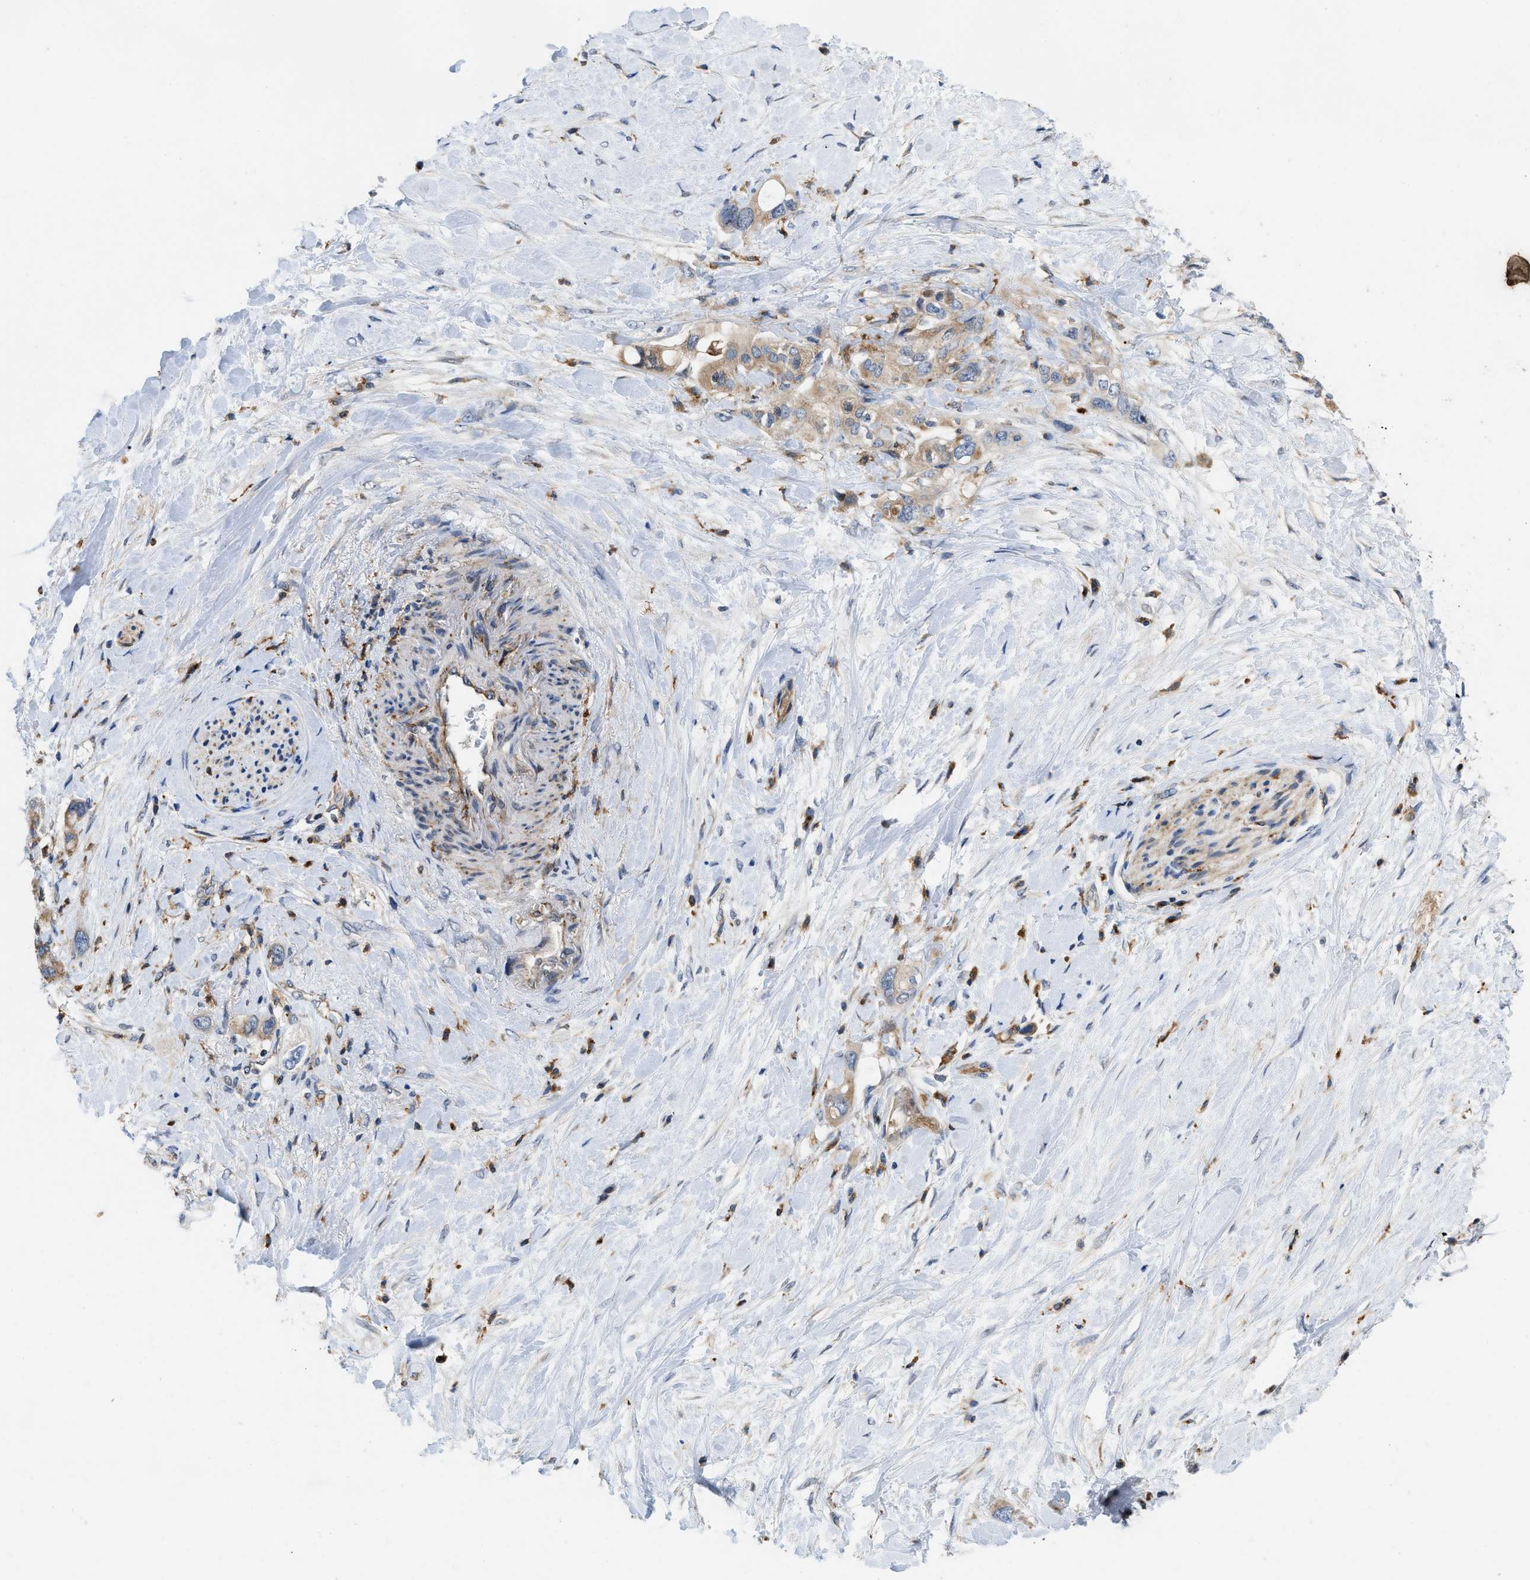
{"staining": {"intensity": "weak", "quantity": ">75%", "location": "cytoplasmic/membranous"}, "tissue": "pancreatic cancer", "cell_type": "Tumor cells", "image_type": "cancer", "snomed": [{"axis": "morphology", "description": "Adenocarcinoma, NOS"}, {"axis": "topography", "description": "Pancreas"}], "caption": "Pancreatic cancer was stained to show a protein in brown. There is low levels of weak cytoplasmic/membranous expression in about >75% of tumor cells.", "gene": "ENPP4", "patient": {"sex": "female", "age": 56}}